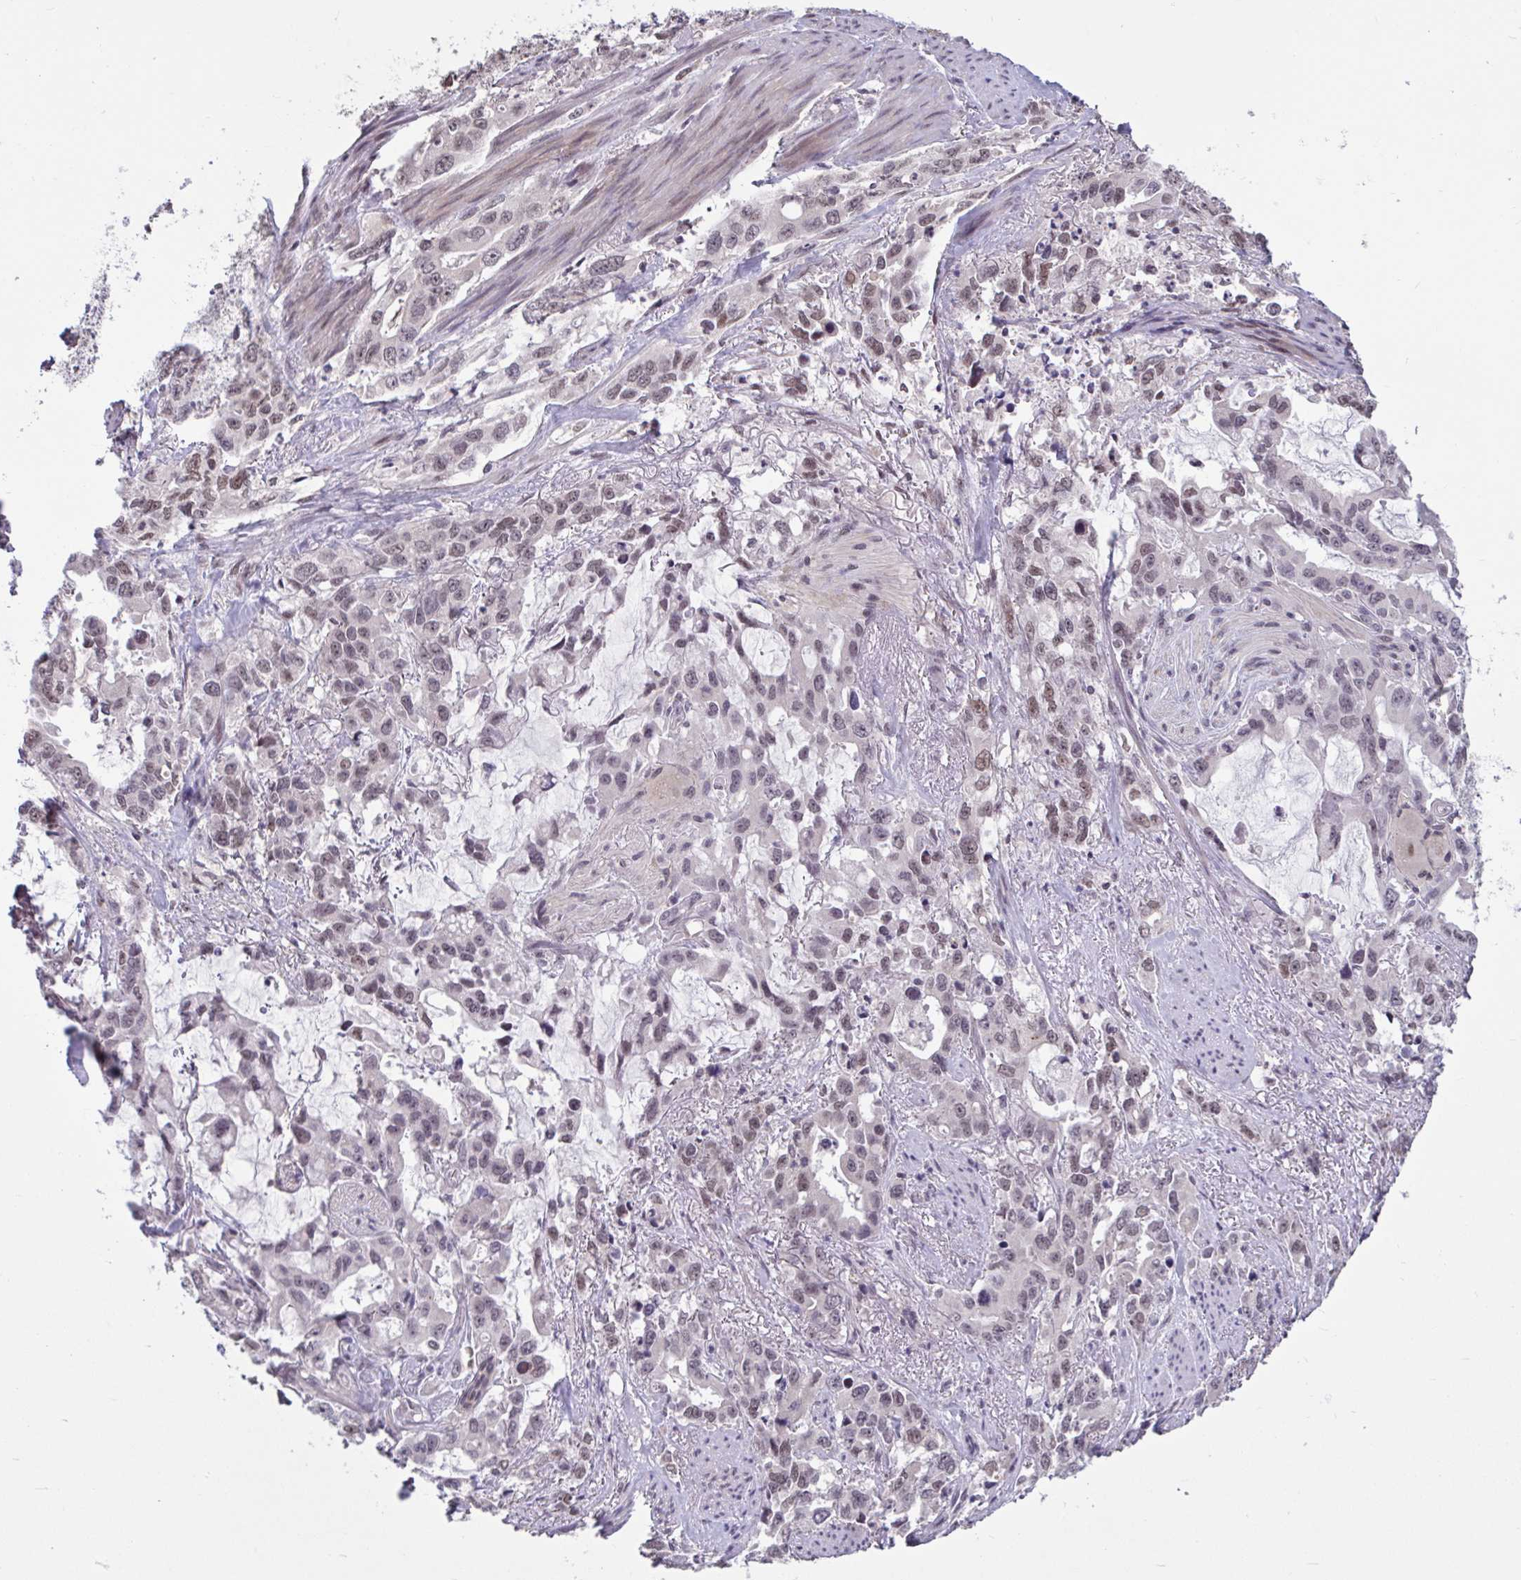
{"staining": {"intensity": "weak", "quantity": ">75%", "location": "nuclear"}, "tissue": "stomach cancer", "cell_type": "Tumor cells", "image_type": "cancer", "snomed": [{"axis": "morphology", "description": "Adenocarcinoma, NOS"}, {"axis": "topography", "description": "Stomach, upper"}], "caption": "Adenocarcinoma (stomach) was stained to show a protein in brown. There is low levels of weak nuclear expression in approximately >75% of tumor cells.", "gene": "ZNF414", "patient": {"sex": "male", "age": 85}}